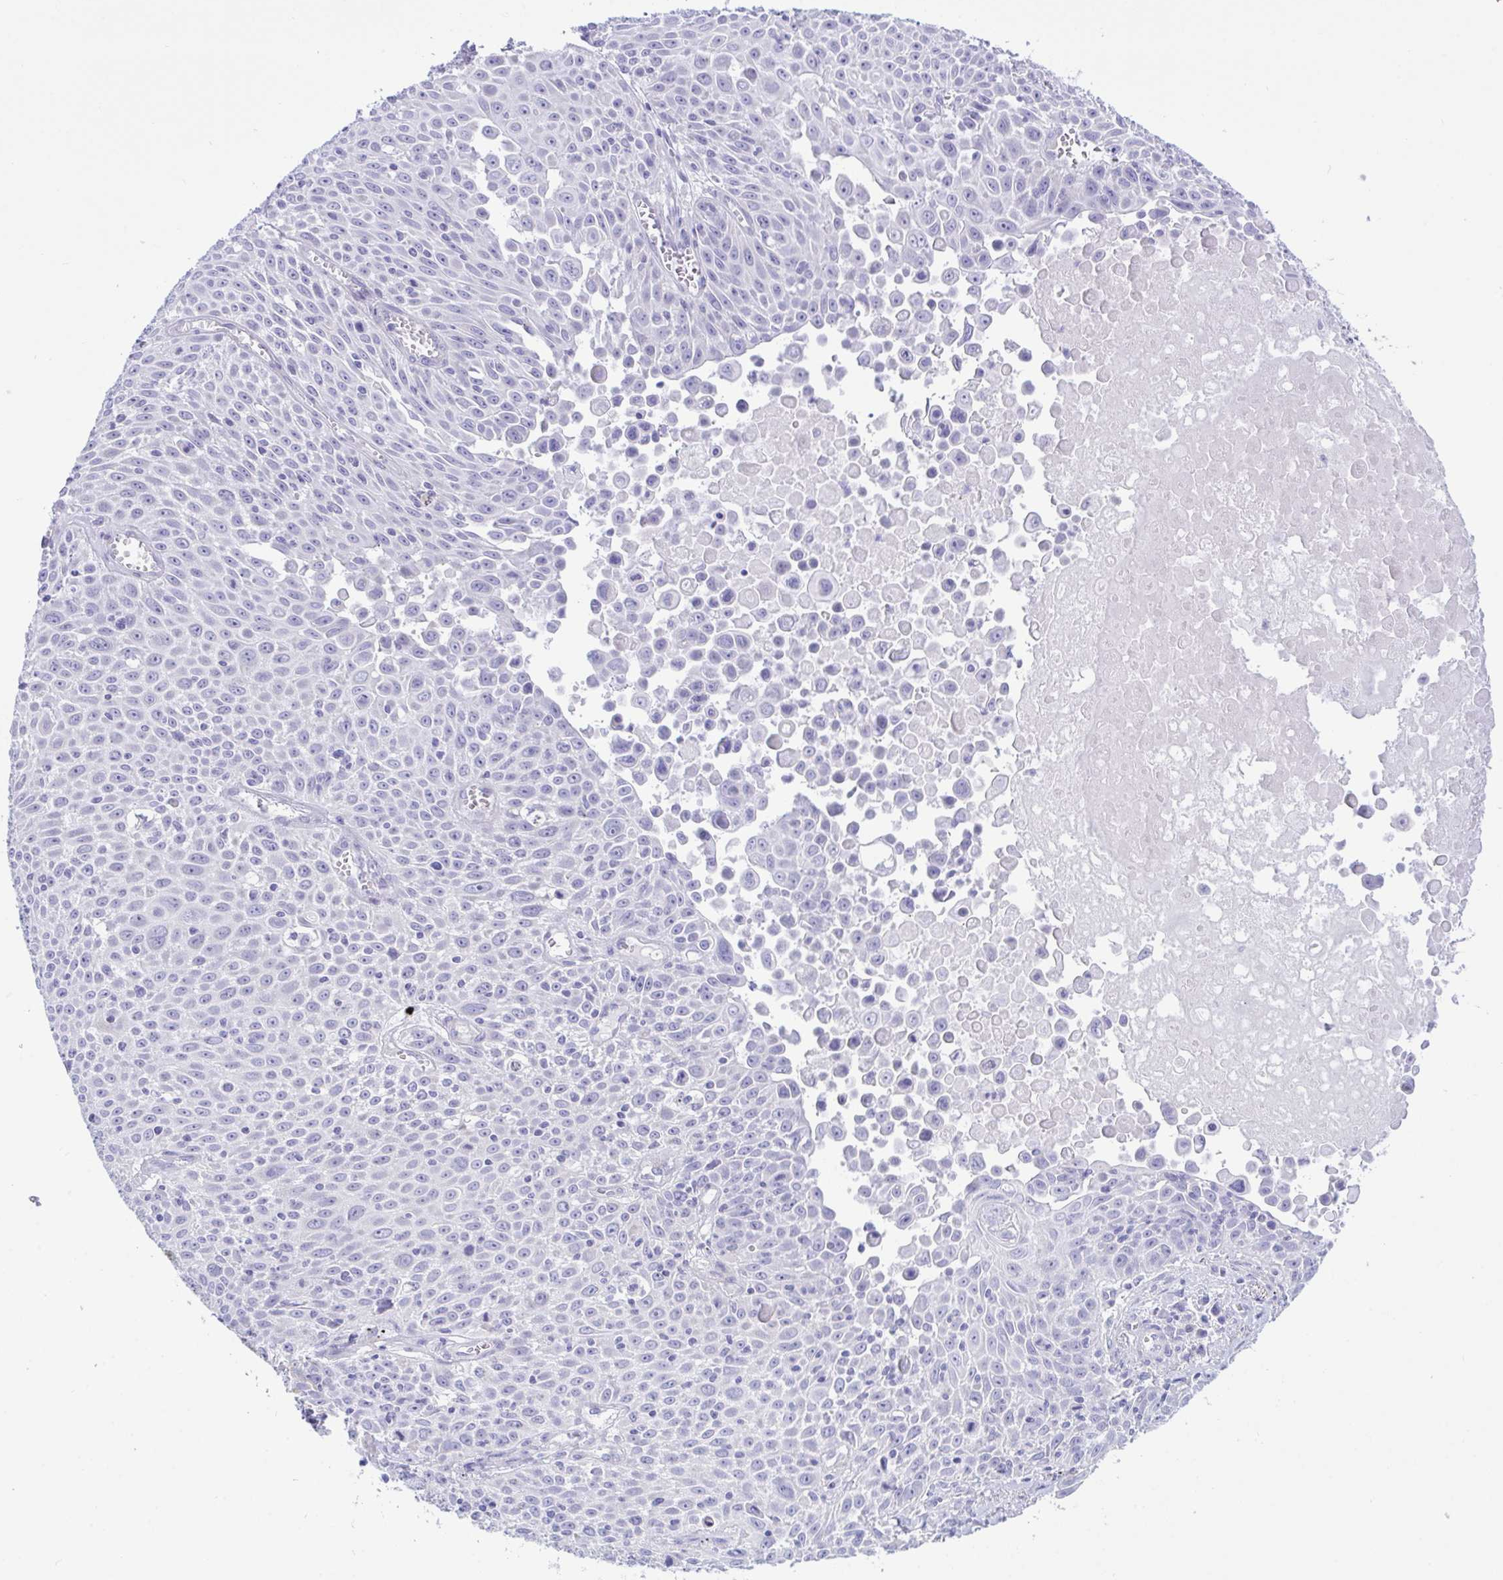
{"staining": {"intensity": "negative", "quantity": "none", "location": "none"}, "tissue": "lung cancer", "cell_type": "Tumor cells", "image_type": "cancer", "snomed": [{"axis": "morphology", "description": "Squamous cell carcinoma, NOS"}, {"axis": "morphology", "description": "Squamous cell carcinoma, metastatic, NOS"}, {"axis": "topography", "description": "Lymph node"}, {"axis": "topography", "description": "Lung"}], "caption": "A photomicrograph of human metastatic squamous cell carcinoma (lung) is negative for staining in tumor cells.", "gene": "BBS1", "patient": {"sex": "female", "age": 62}}